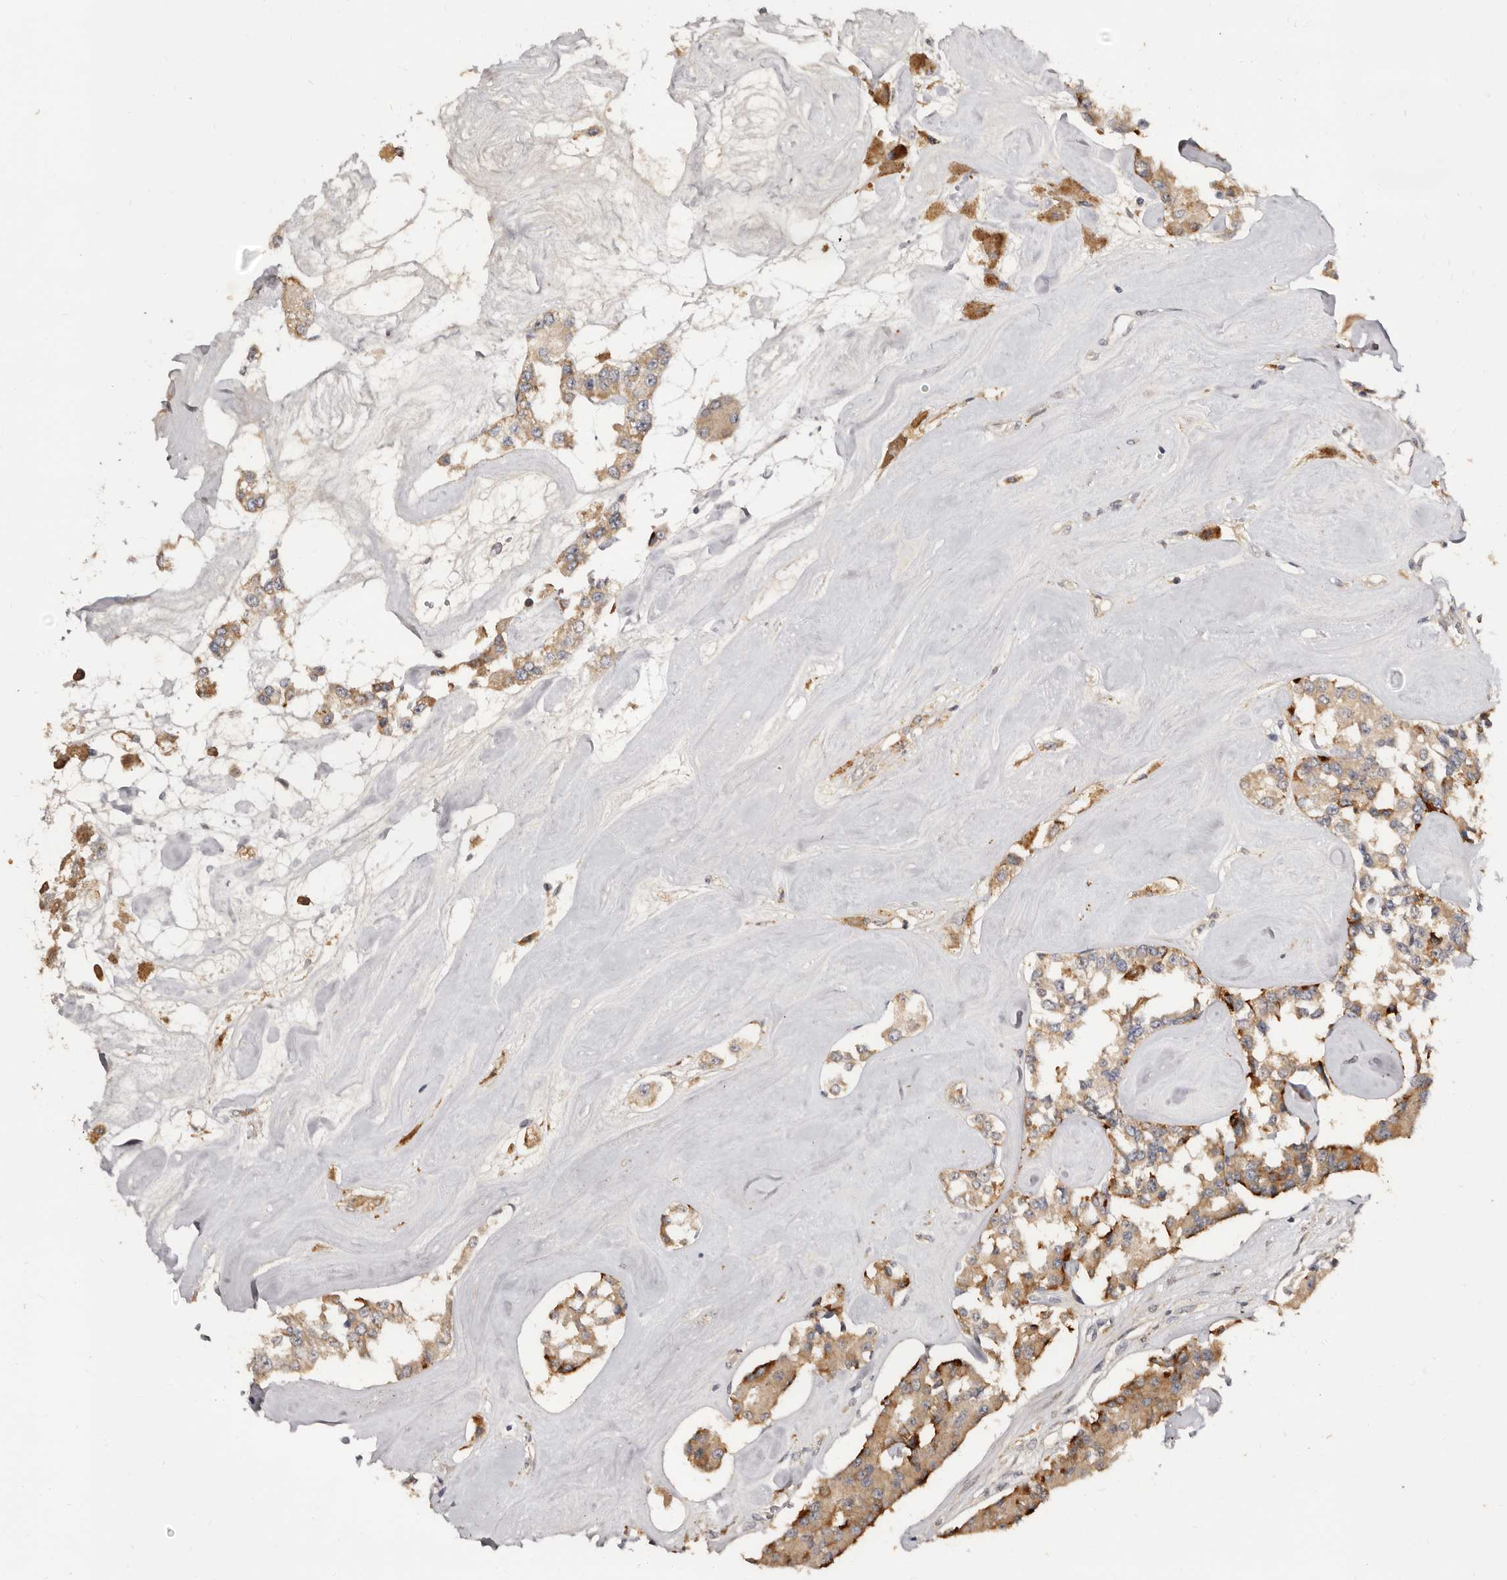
{"staining": {"intensity": "moderate", "quantity": ">75%", "location": "cytoplasmic/membranous"}, "tissue": "carcinoid", "cell_type": "Tumor cells", "image_type": "cancer", "snomed": [{"axis": "morphology", "description": "Carcinoid, malignant, NOS"}, {"axis": "topography", "description": "Pancreas"}], "caption": "Carcinoid tissue reveals moderate cytoplasmic/membranous positivity in approximately >75% of tumor cells, visualized by immunohistochemistry. Nuclei are stained in blue.", "gene": "INAVA", "patient": {"sex": "male", "age": 41}}